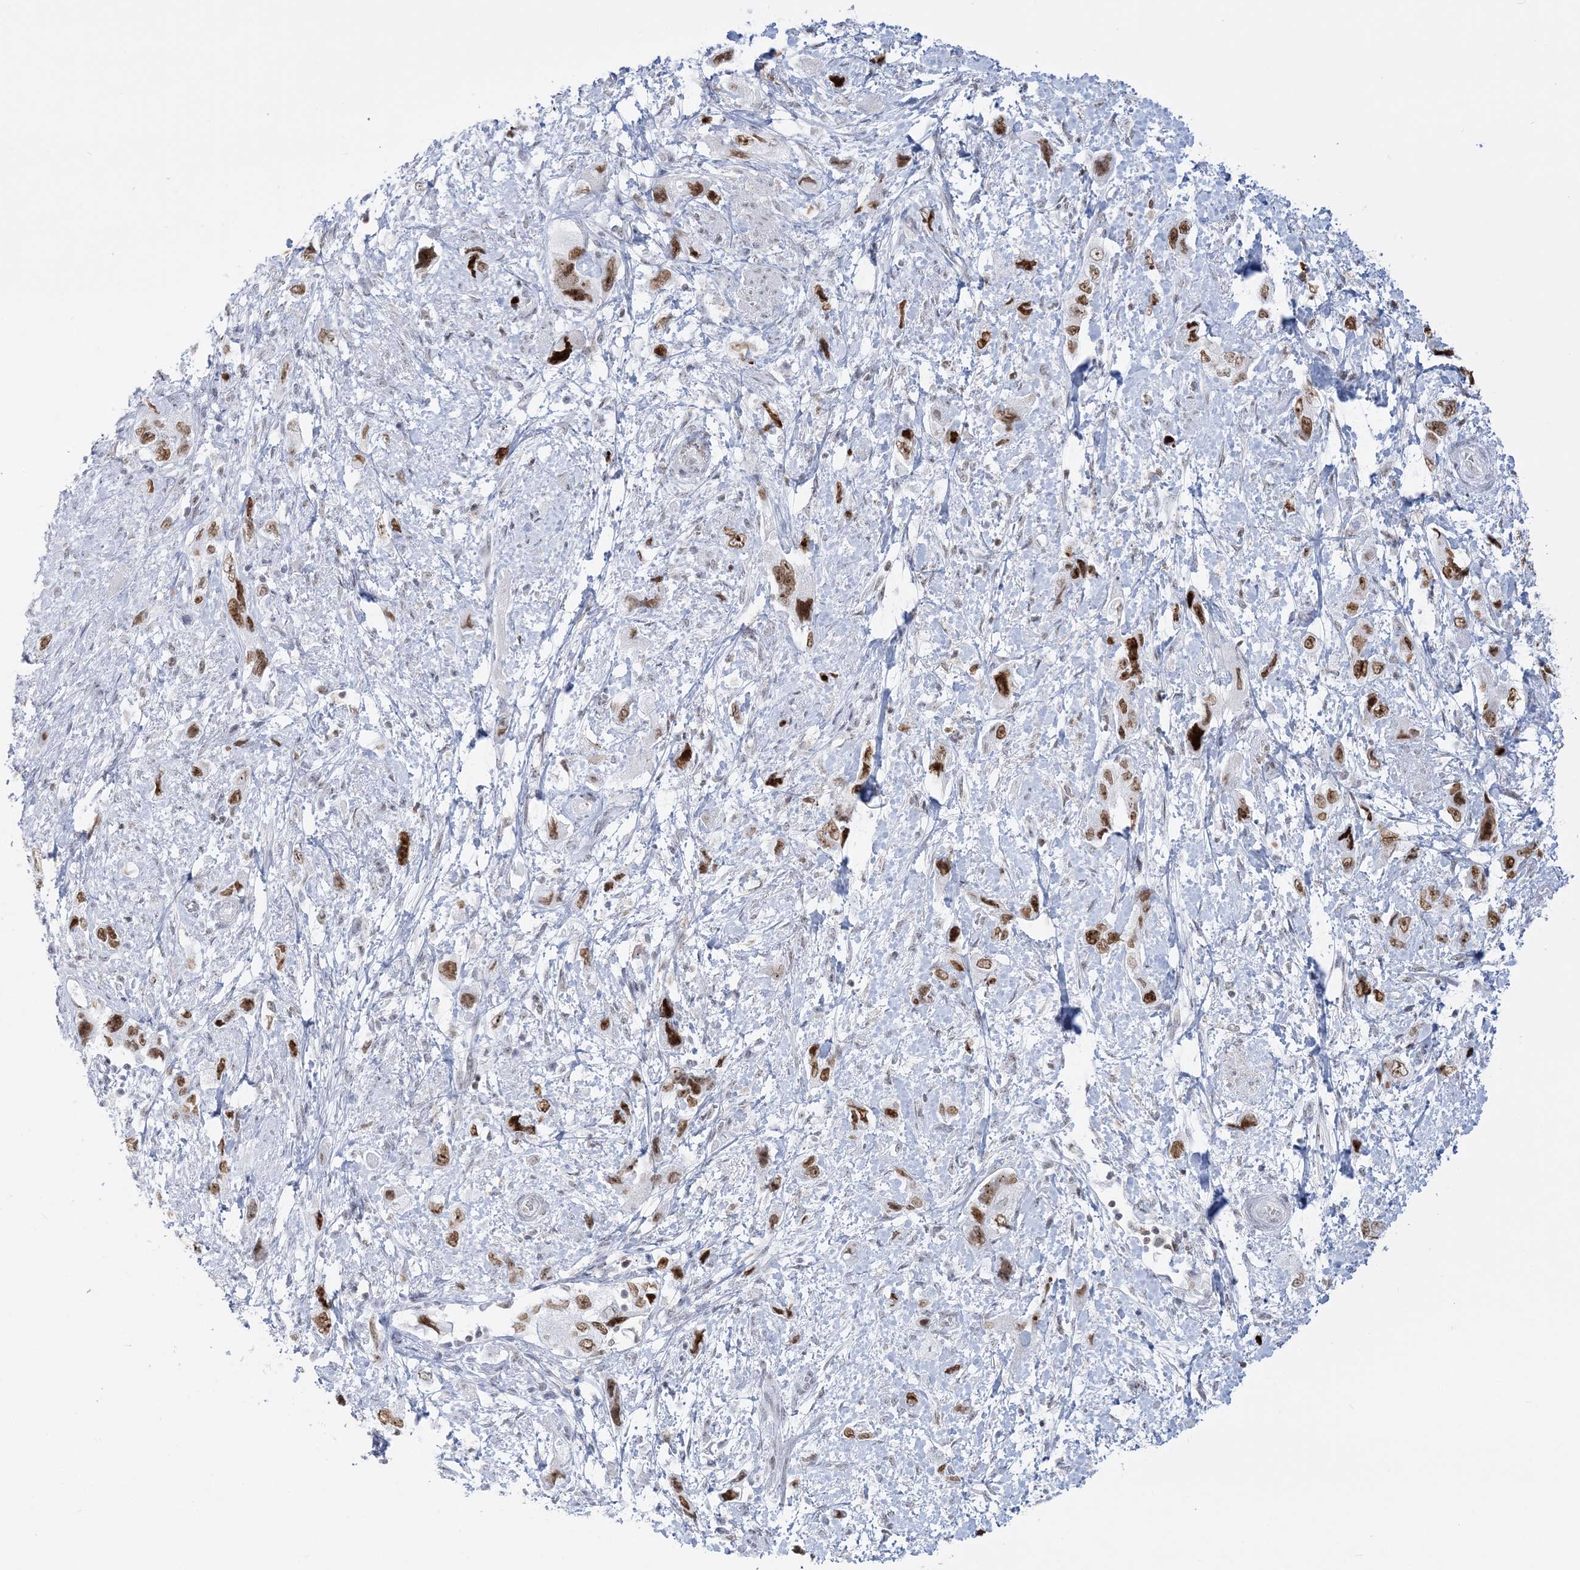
{"staining": {"intensity": "strong", "quantity": ">75%", "location": "nuclear"}, "tissue": "pancreatic cancer", "cell_type": "Tumor cells", "image_type": "cancer", "snomed": [{"axis": "morphology", "description": "Adenocarcinoma, NOS"}, {"axis": "topography", "description": "Pancreas"}], "caption": "Strong nuclear expression for a protein is appreciated in about >75% of tumor cells of adenocarcinoma (pancreatic) using immunohistochemistry (IHC).", "gene": "DDX21", "patient": {"sex": "female", "age": 73}}